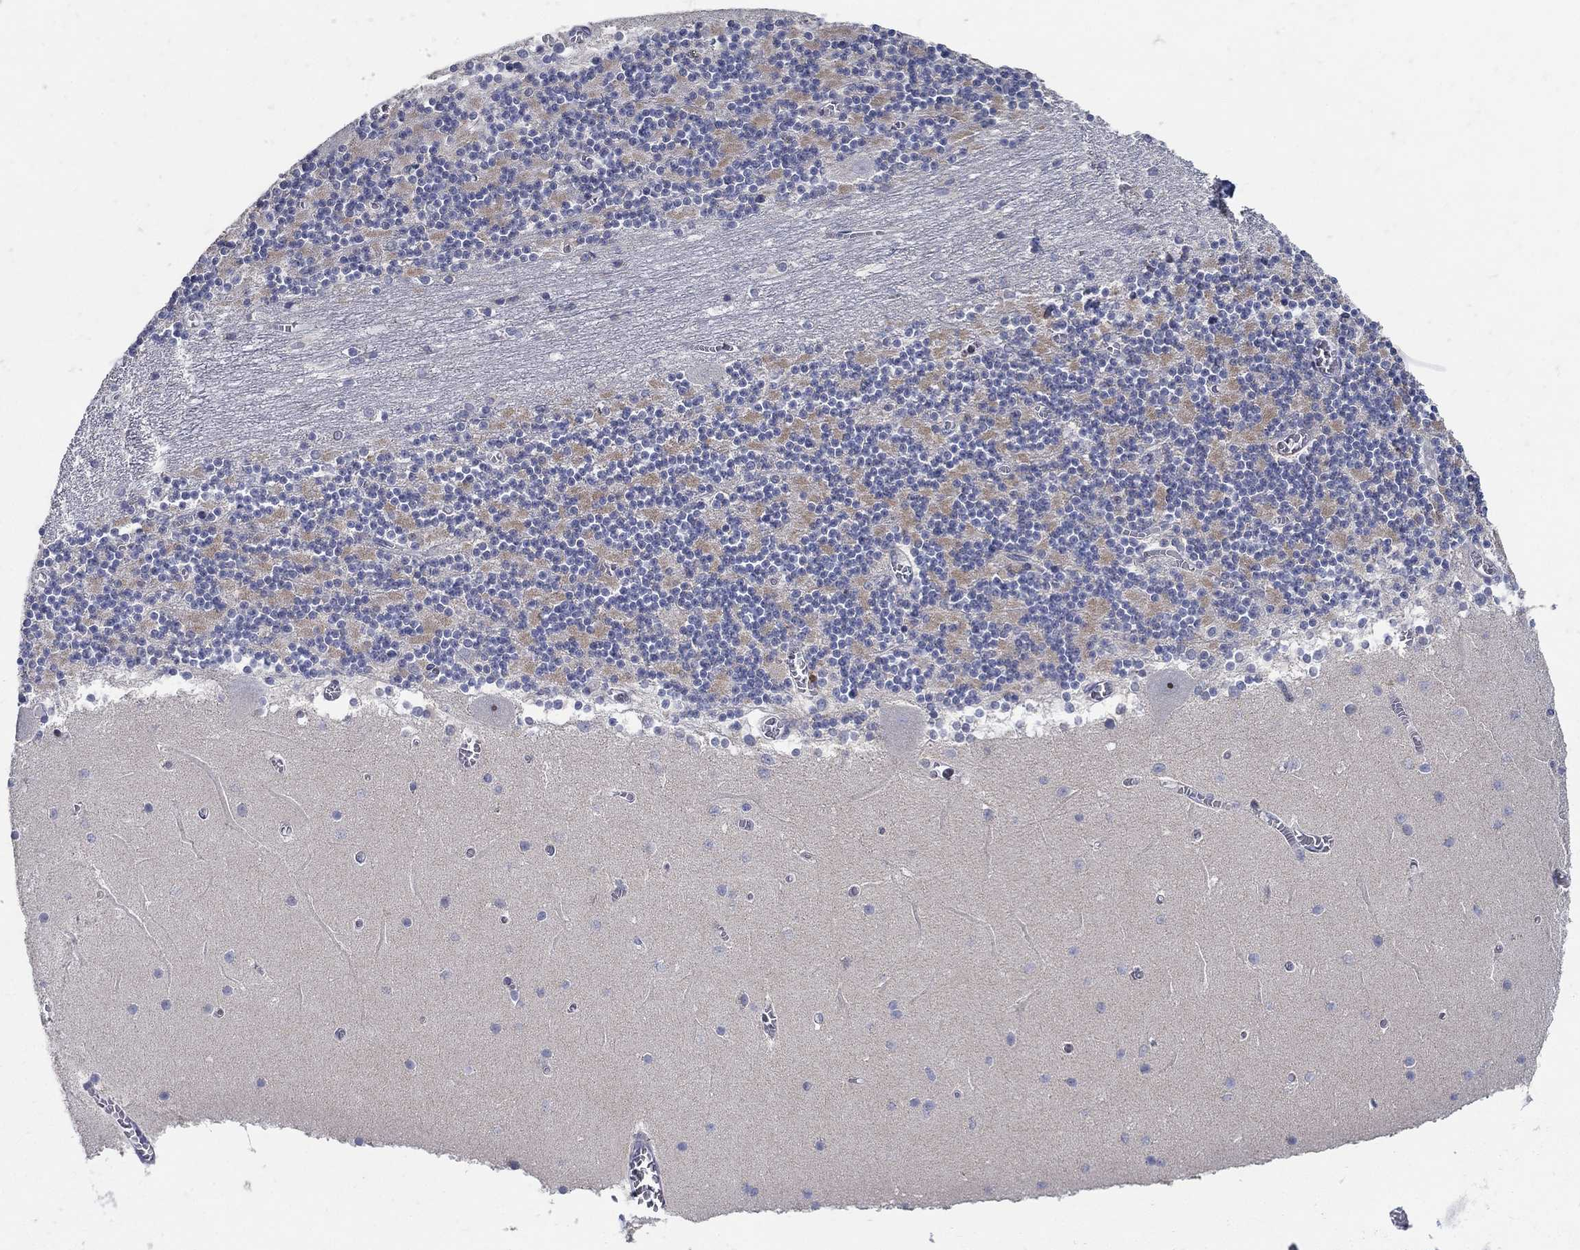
{"staining": {"intensity": "negative", "quantity": "none", "location": "none"}, "tissue": "cerebellum", "cell_type": "Cells in granular layer", "image_type": "normal", "snomed": [{"axis": "morphology", "description": "Normal tissue, NOS"}, {"axis": "topography", "description": "Cerebellum"}], "caption": "DAB (3,3'-diaminobenzidine) immunohistochemical staining of unremarkable cerebellum exhibits no significant positivity in cells in granular layer. The staining was performed using DAB (3,3'-diaminobenzidine) to visualize the protein expression in brown, while the nuclei were stained in blue with hematoxylin (Magnification: 20x).", "gene": "HMX2", "patient": {"sex": "female", "age": 28}}